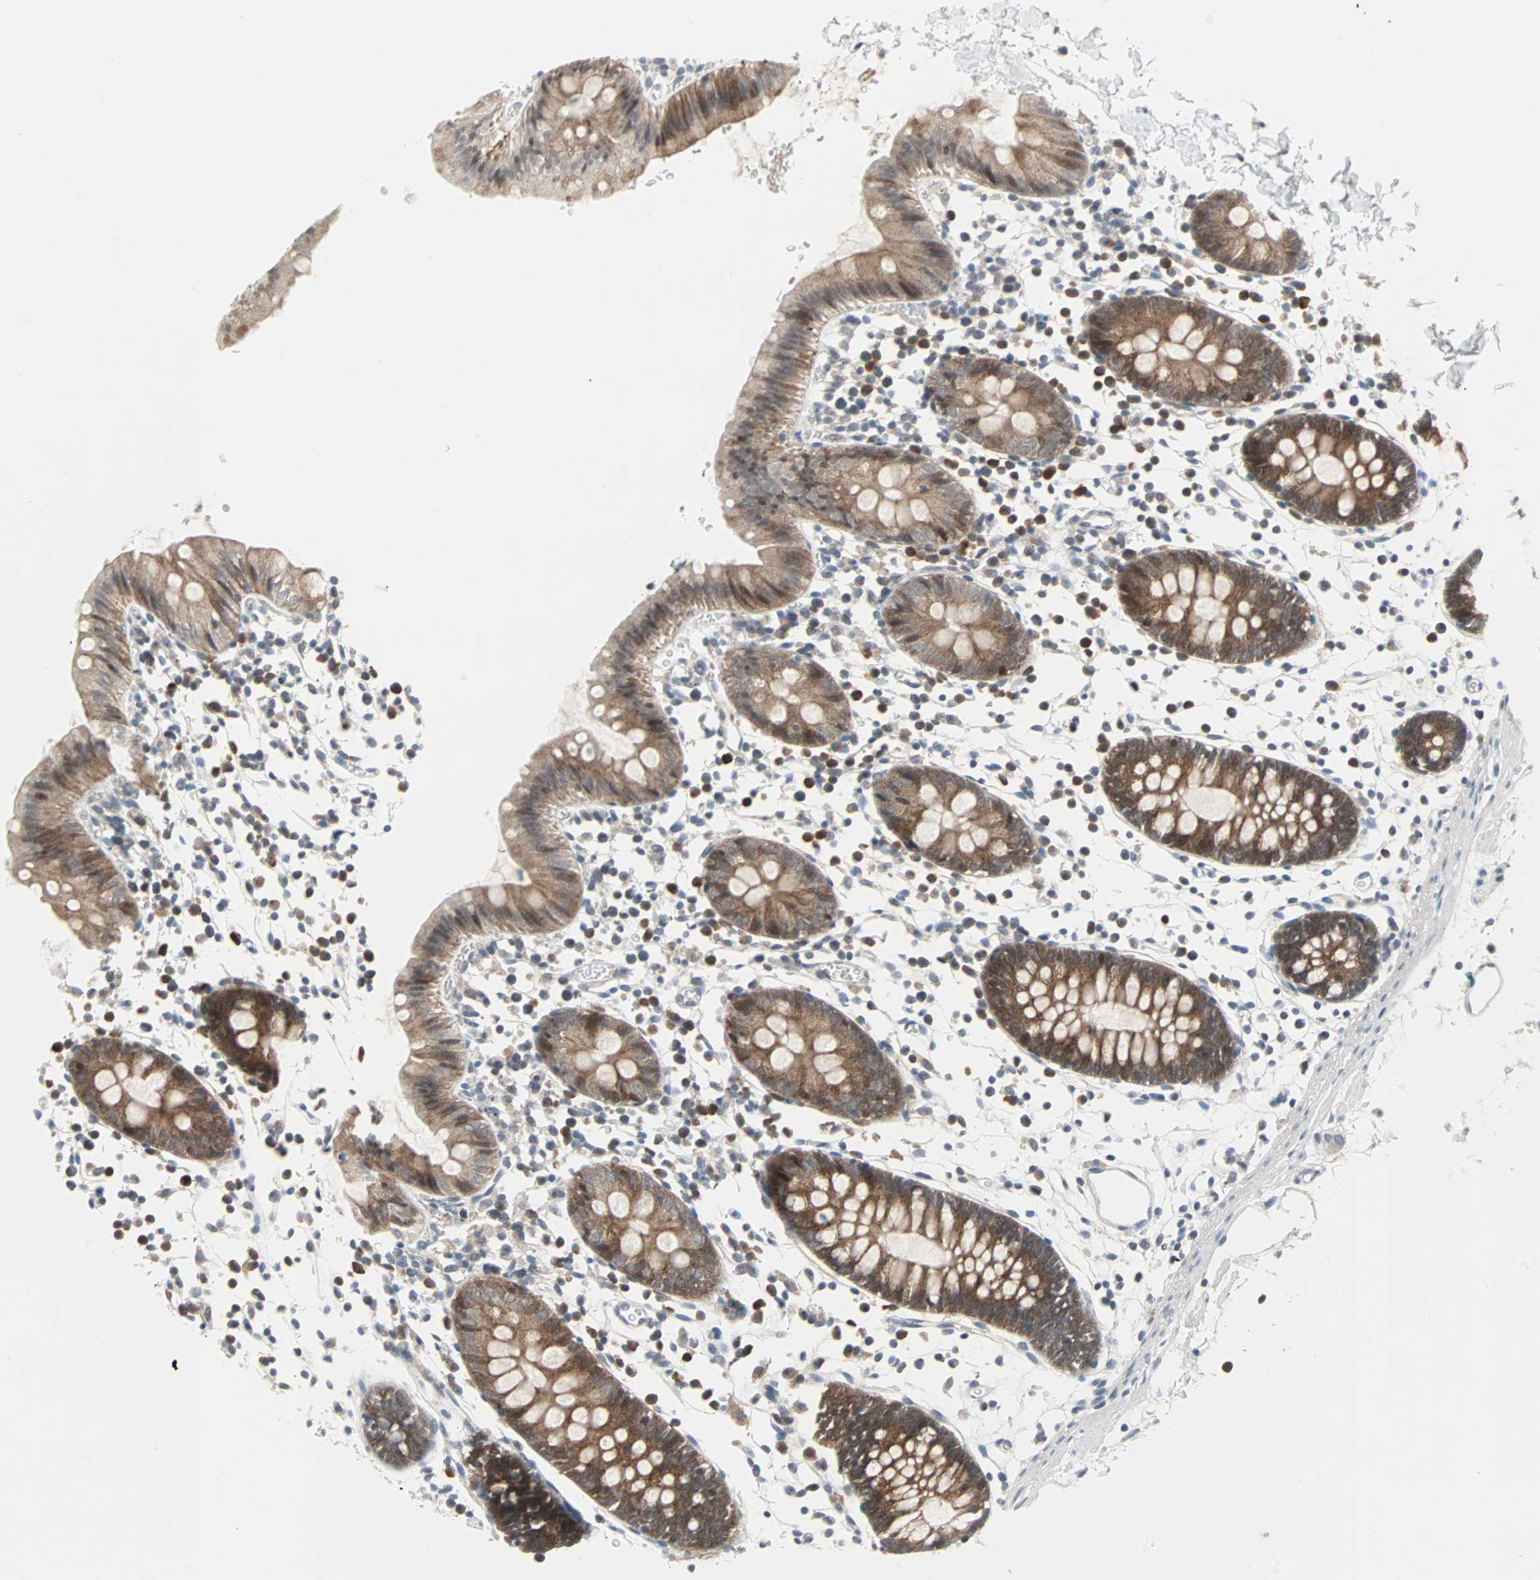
{"staining": {"intensity": "negative", "quantity": "none", "location": "none"}, "tissue": "colon", "cell_type": "Endothelial cells", "image_type": "normal", "snomed": [{"axis": "morphology", "description": "Normal tissue, NOS"}, {"axis": "topography", "description": "Colon"}], "caption": "Image shows no significant protein positivity in endothelial cells of unremarkable colon. (DAB IHC visualized using brightfield microscopy, high magnification).", "gene": "CASP3", "patient": {"sex": "male", "age": 14}}